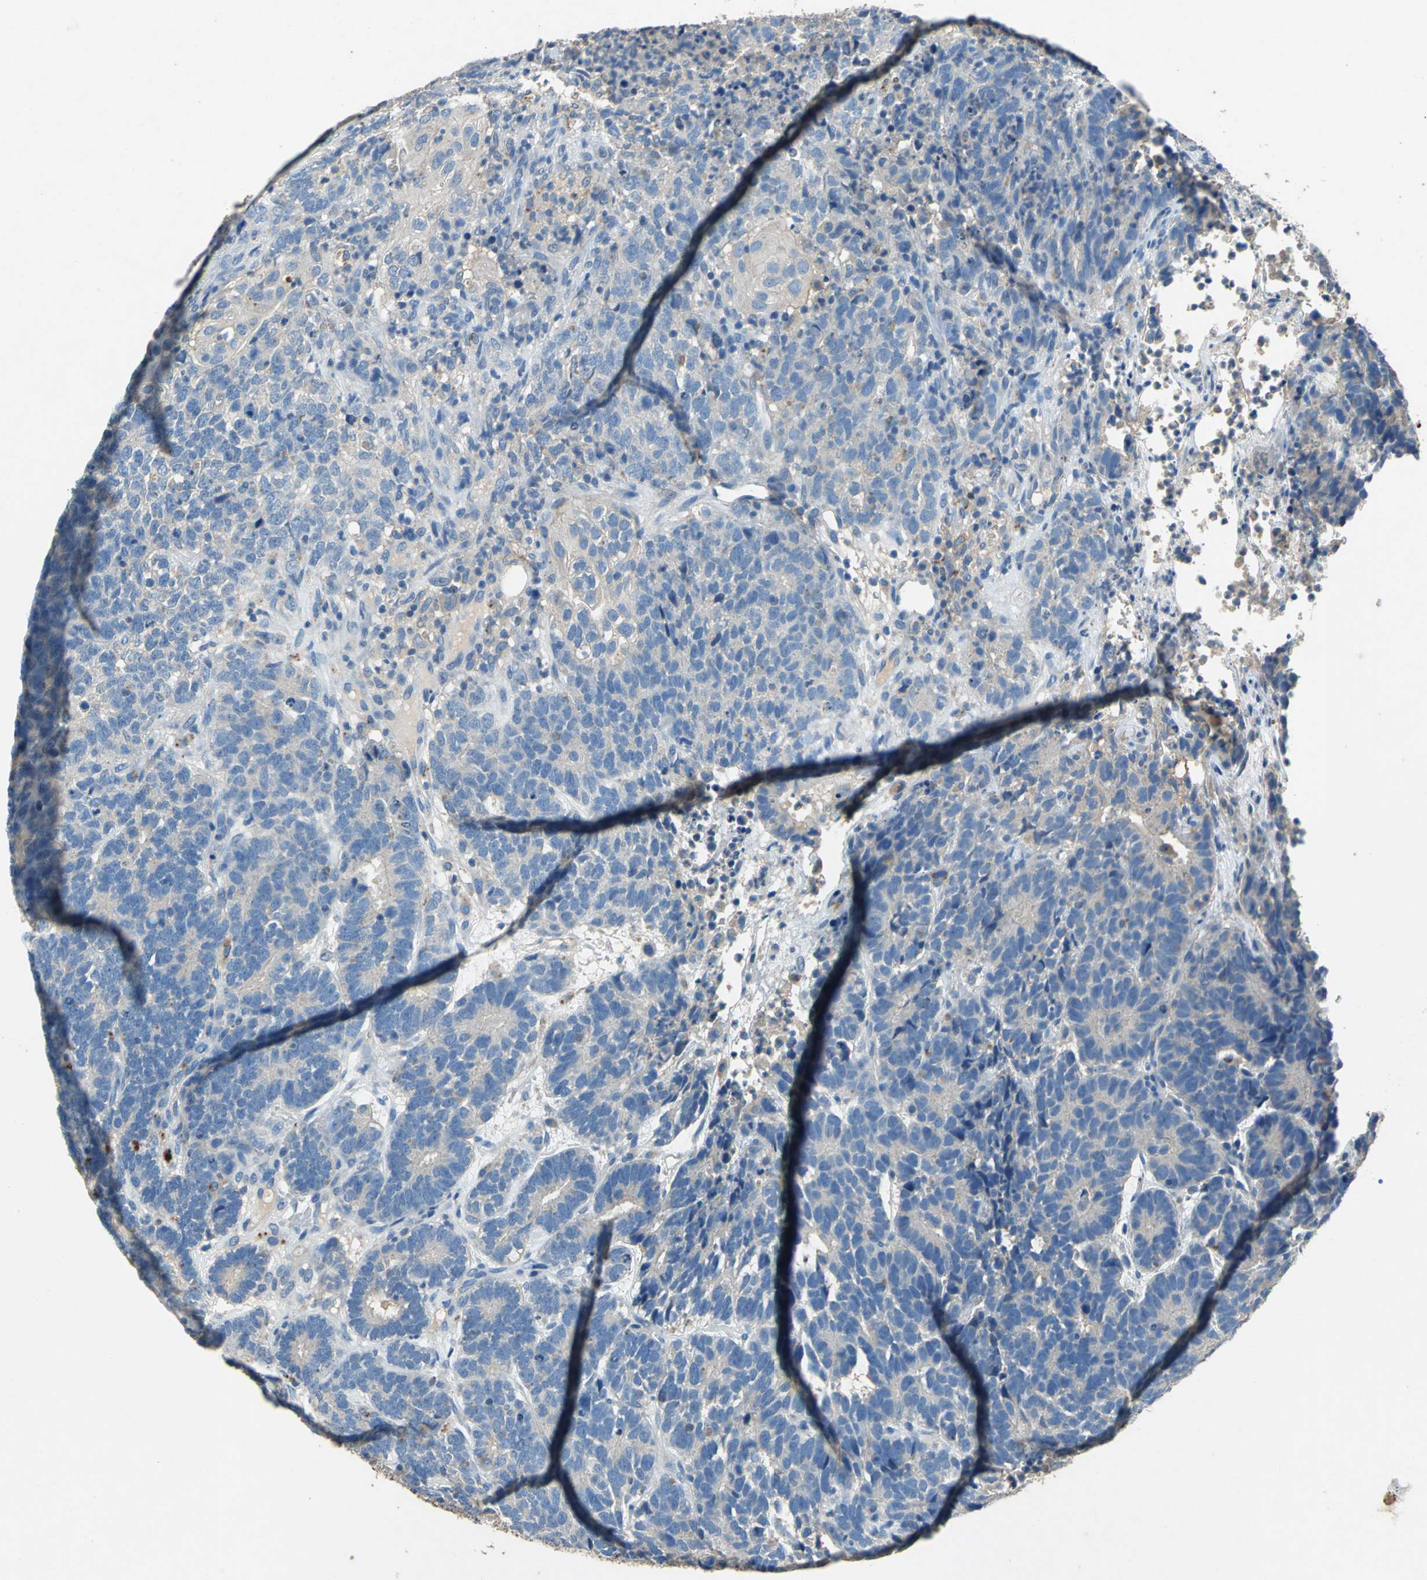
{"staining": {"intensity": "weak", "quantity": ">75%", "location": "cytoplasmic/membranous"}, "tissue": "testis cancer", "cell_type": "Tumor cells", "image_type": "cancer", "snomed": [{"axis": "morphology", "description": "Carcinoma, Embryonal, NOS"}, {"axis": "topography", "description": "Testis"}], "caption": "This photomicrograph displays testis cancer (embryonal carcinoma) stained with immunohistochemistry to label a protein in brown. The cytoplasmic/membranous of tumor cells show weak positivity for the protein. Nuclei are counter-stained blue.", "gene": "ADAMTS5", "patient": {"sex": "male", "age": 26}}